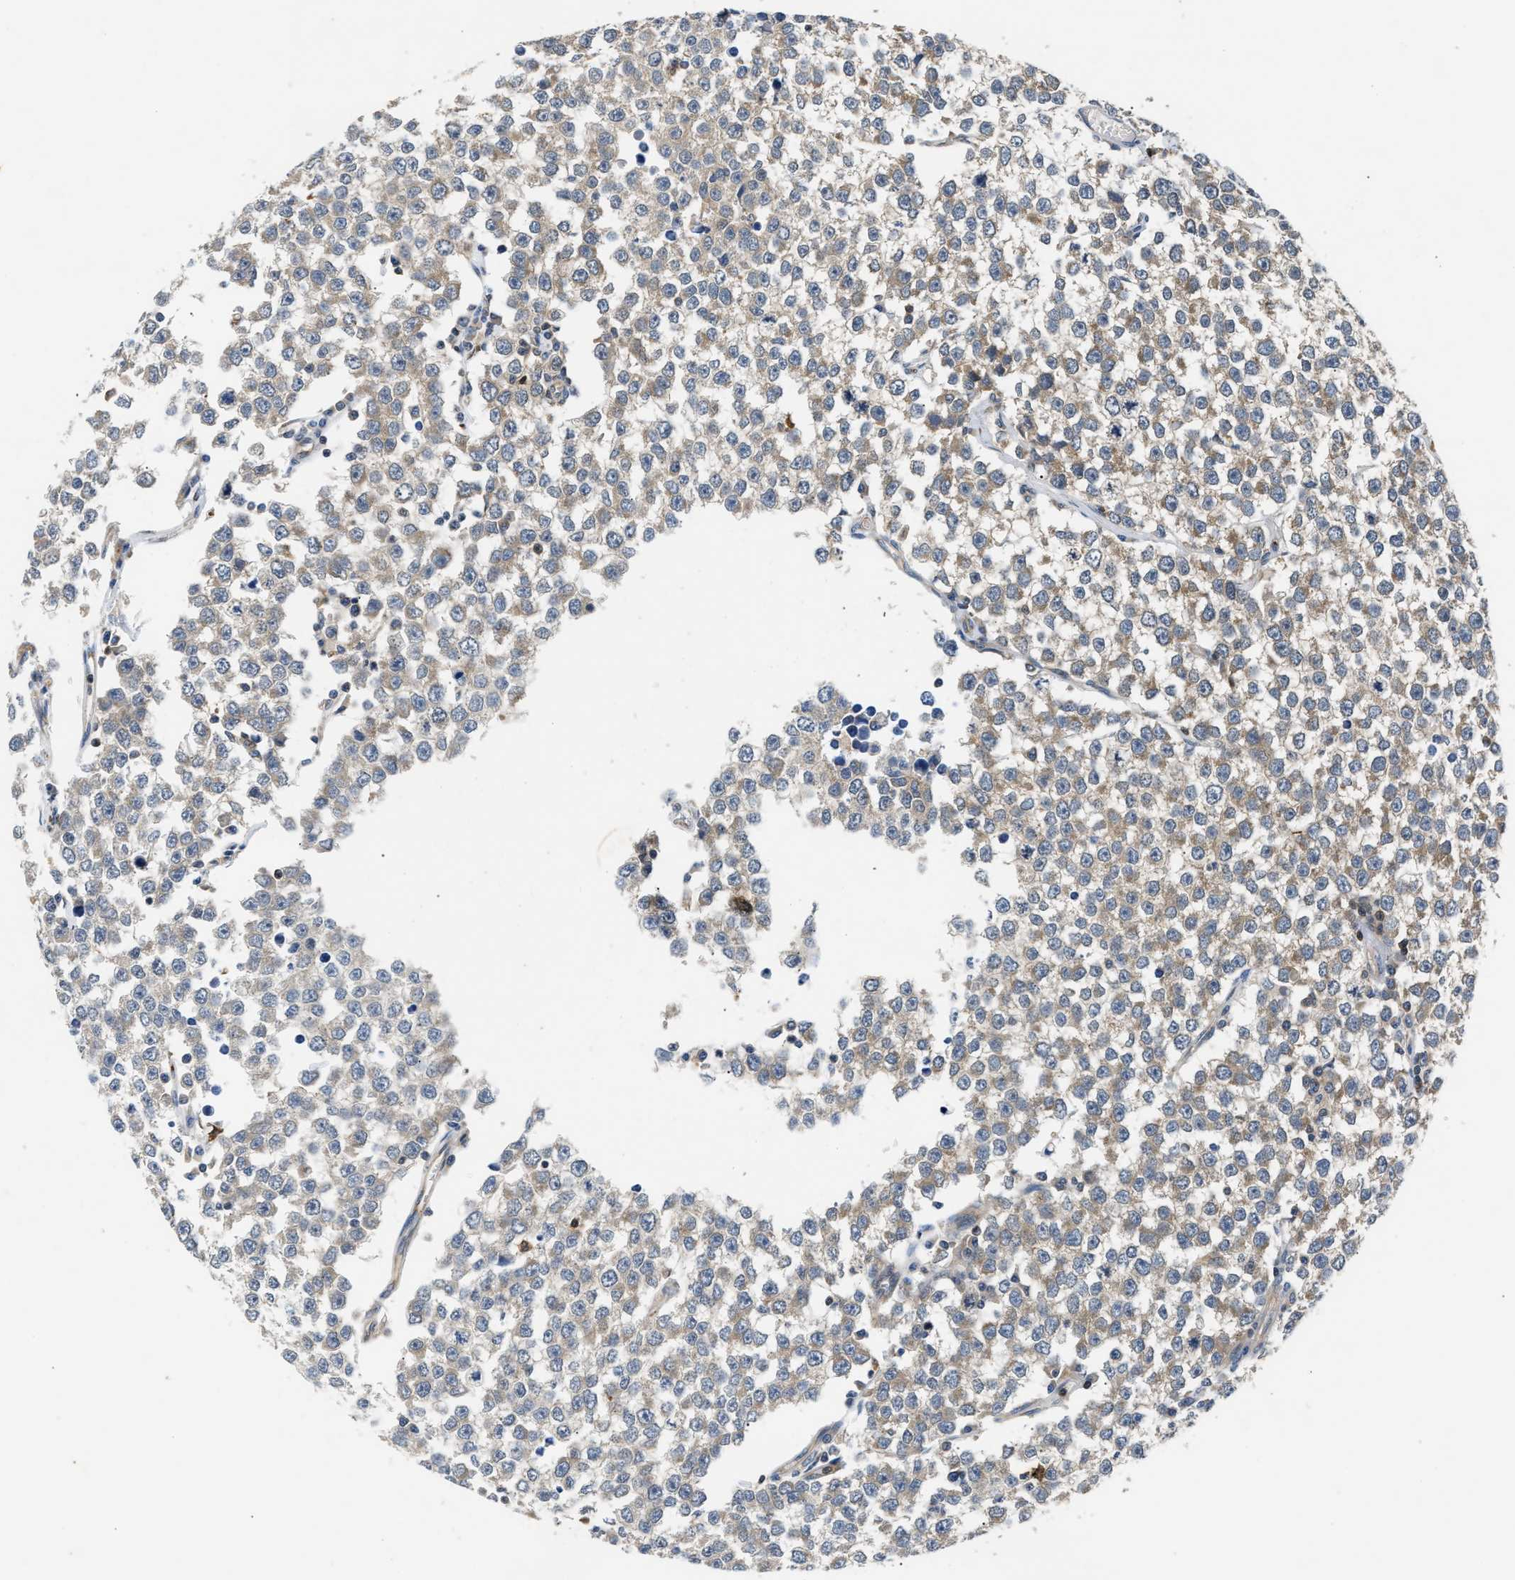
{"staining": {"intensity": "moderate", "quantity": "25%-75%", "location": "cytoplasmic/membranous"}, "tissue": "testis cancer", "cell_type": "Tumor cells", "image_type": "cancer", "snomed": [{"axis": "morphology", "description": "Seminoma, NOS"}, {"axis": "morphology", "description": "Carcinoma, Embryonal, NOS"}, {"axis": "topography", "description": "Testis"}], "caption": "Protein expression analysis of testis cancer (seminoma) reveals moderate cytoplasmic/membranous expression in approximately 25%-75% of tumor cells.", "gene": "CHUK", "patient": {"sex": "male", "age": 52}}